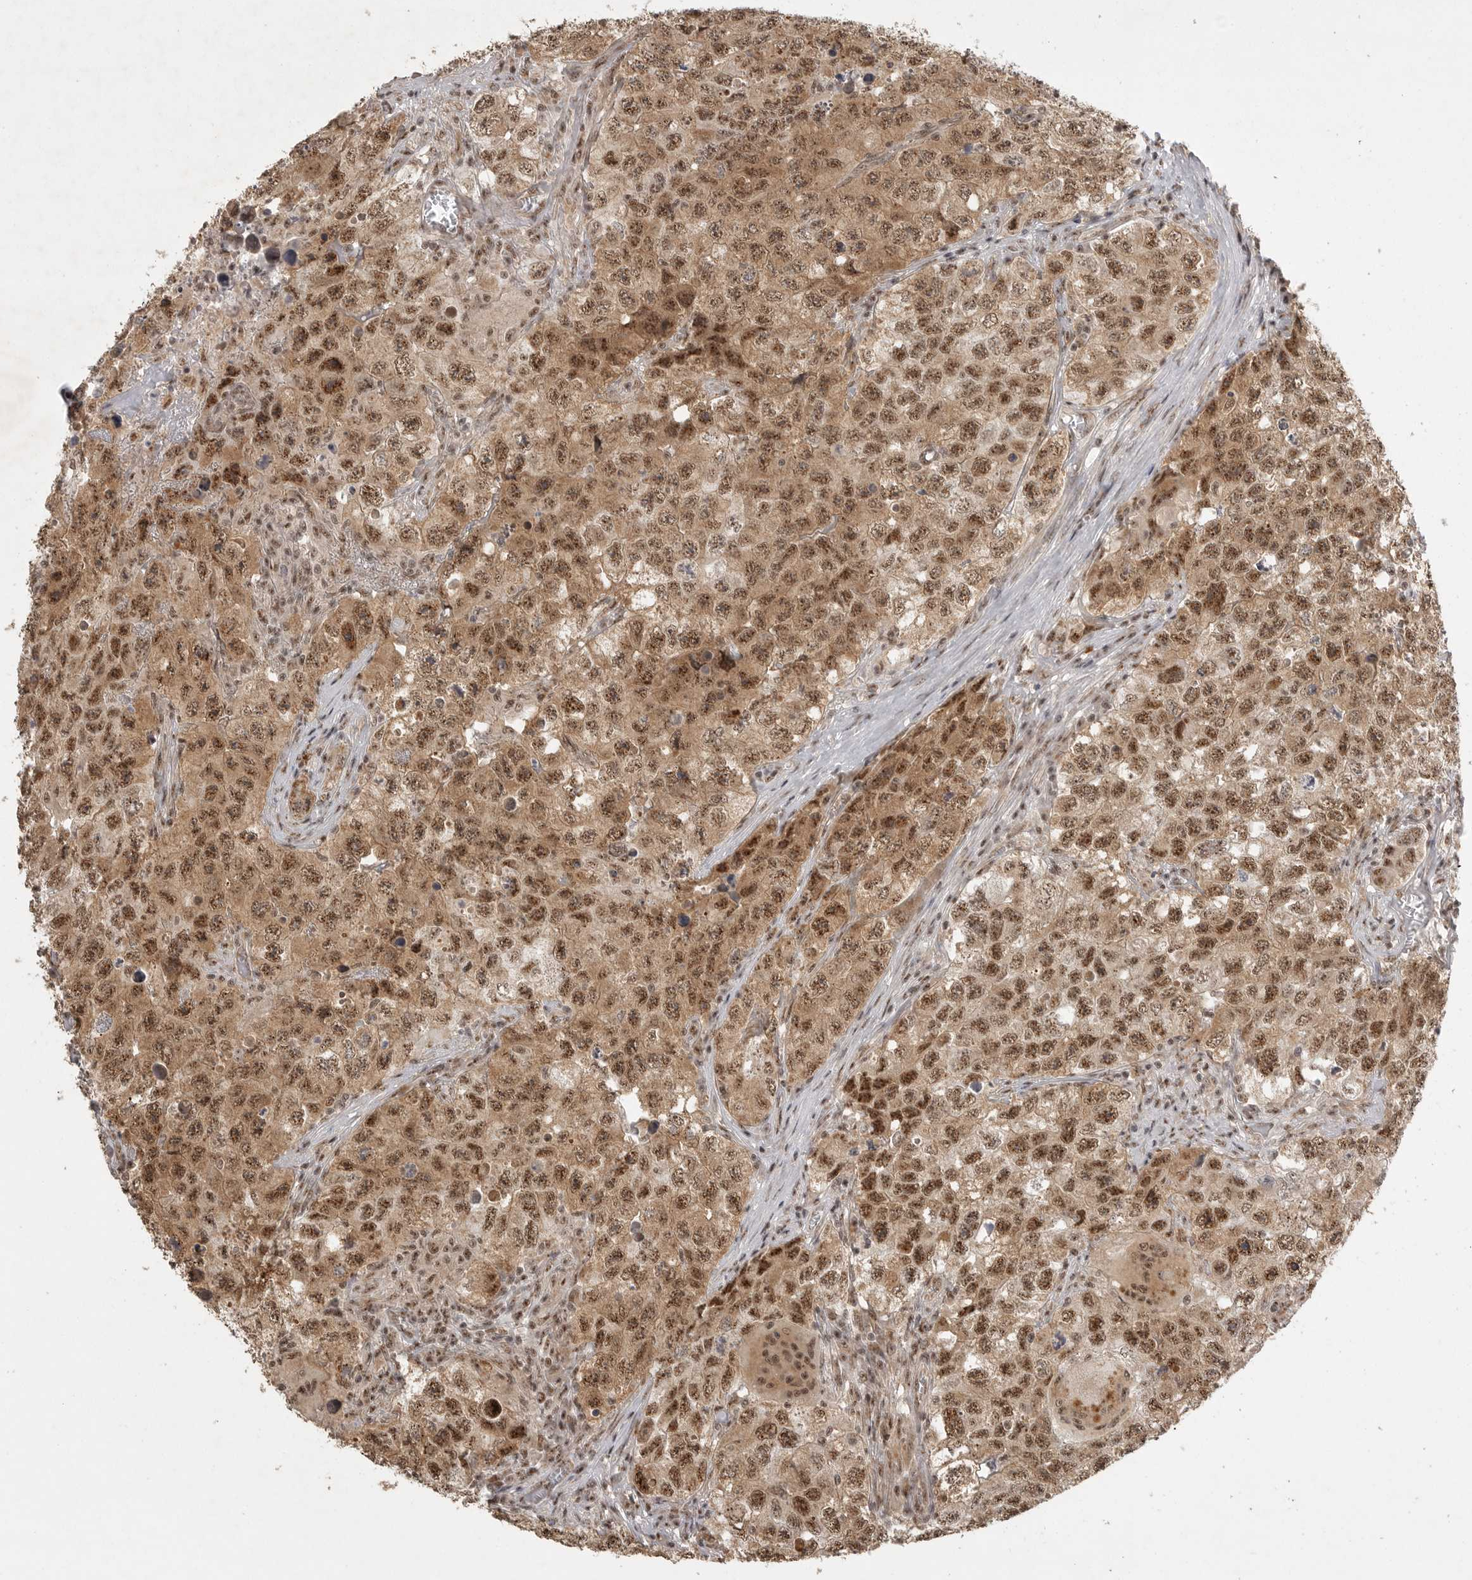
{"staining": {"intensity": "strong", "quantity": ">75%", "location": "cytoplasmic/membranous,nuclear"}, "tissue": "testis cancer", "cell_type": "Tumor cells", "image_type": "cancer", "snomed": [{"axis": "morphology", "description": "Seminoma, NOS"}, {"axis": "morphology", "description": "Carcinoma, Embryonal, NOS"}, {"axis": "topography", "description": "Testis"}], "caption": "IHC image of neoplastic tissue: testis embryonal carcinoma stained using immunohistochemistry (IHC) demonstrates high levels of strong protein expression localized specifically in the cytoplasmic/membranous and nuclear of tumor cells, appearing as a cytoplasmic/membranous and nuclear brown color.", "gene": "POMP", "patient": {"sex": "male", "age": 43}}